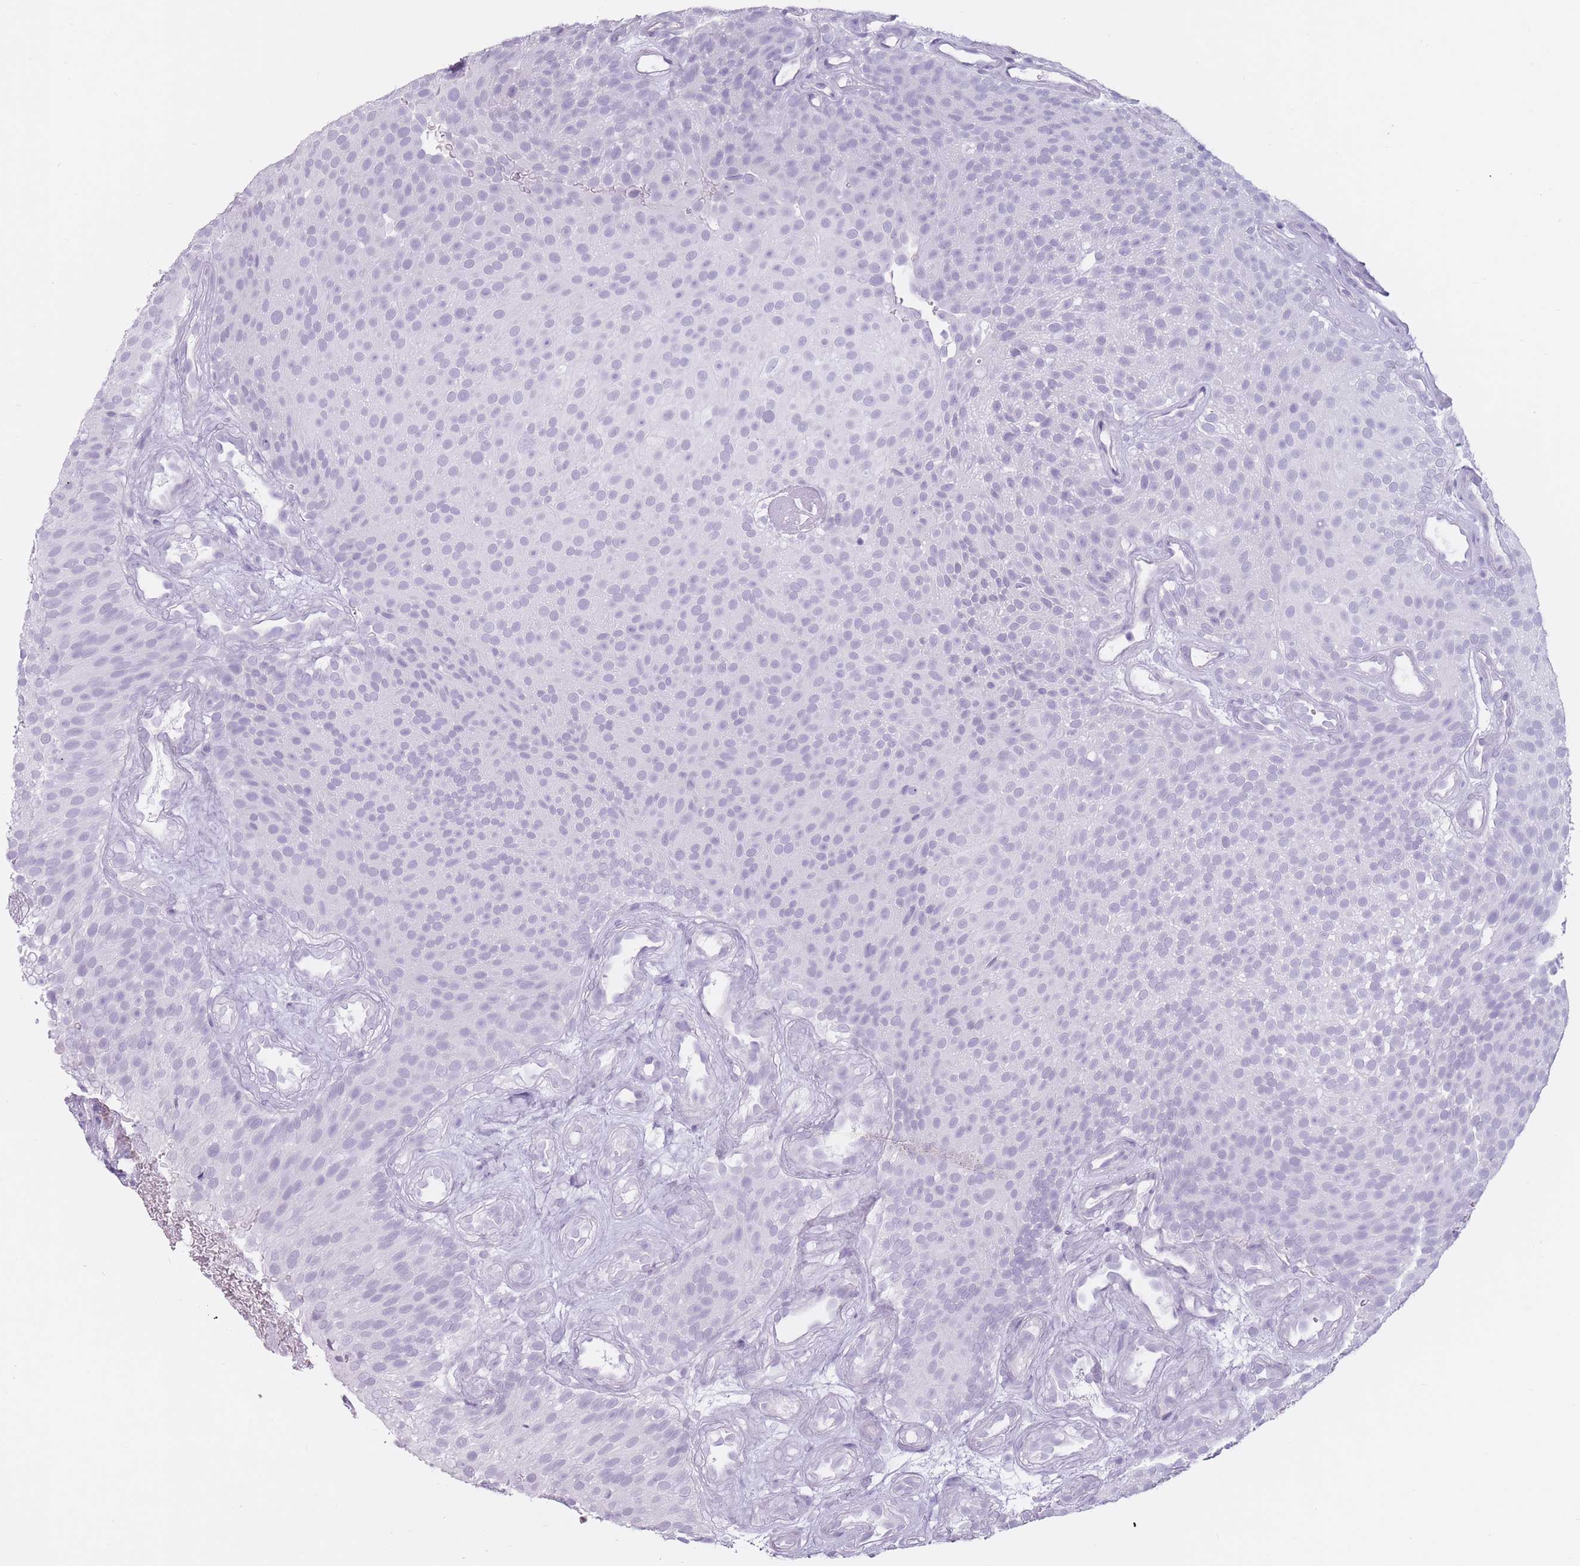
{"staining": {"intensity": "negative", "quantity": "none", "location": "none"}, "tissue": "urothelial cancer", "cell_type": "Tumor cells", "image_type": "cancer", "snomed": [{"axis": "morphology", "description": "Urothelial carcinoma, Low grade"}, {"axis": "topography", "description": "Urinary bladder"}], "caption": "Immunohistochemistry (IHC) of human low-grade urothelial carcinoma exhibits no expression in tumor cells.", "gene": "PNMA3", "patient": {"sex": "male", "age": 78}}